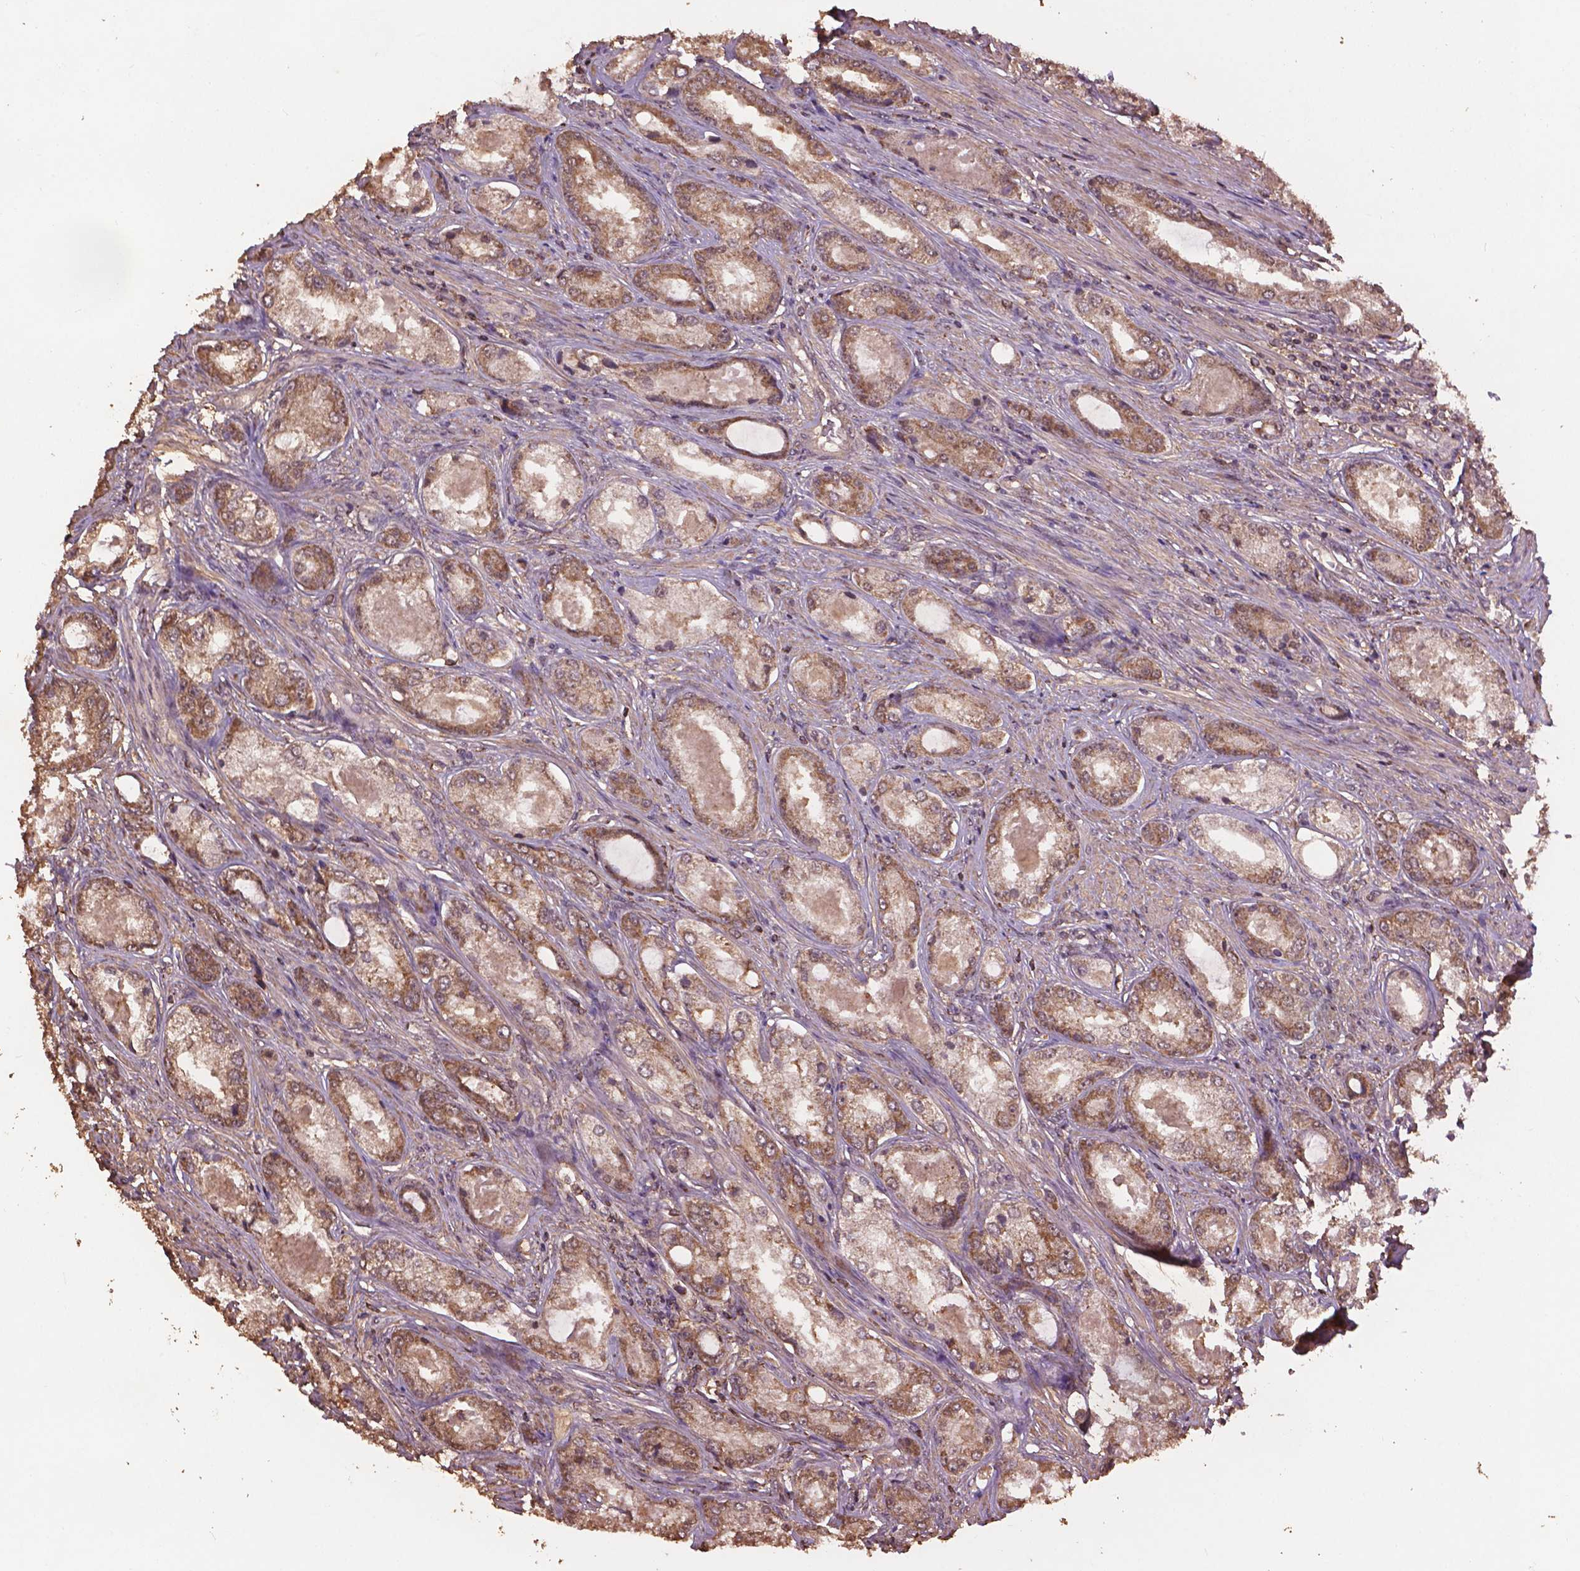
{"staining": {"intensity": "moderate", "quantity": "<25%", "location": "cytoplasmic/membranous"}, "tissue": "prostate cancer", "cell_type": "Tumor cells", "image_type": "cancer", "snomed": [{"axis": "morphology", "description": "Adenocarcinoma, Low grade"}, {"axis": "topography", "description": "Prostate"}], "caption": "Moderate cytoplasmic/membranous staining is appreciated in about <25% of tumor cells in low-grade adenocarcinoma (prostate). (Brightfield microscopy of DAB IHC at high magnification).", "gene": "BABAM1", "patient": {"sex": "male", "age": 68}}